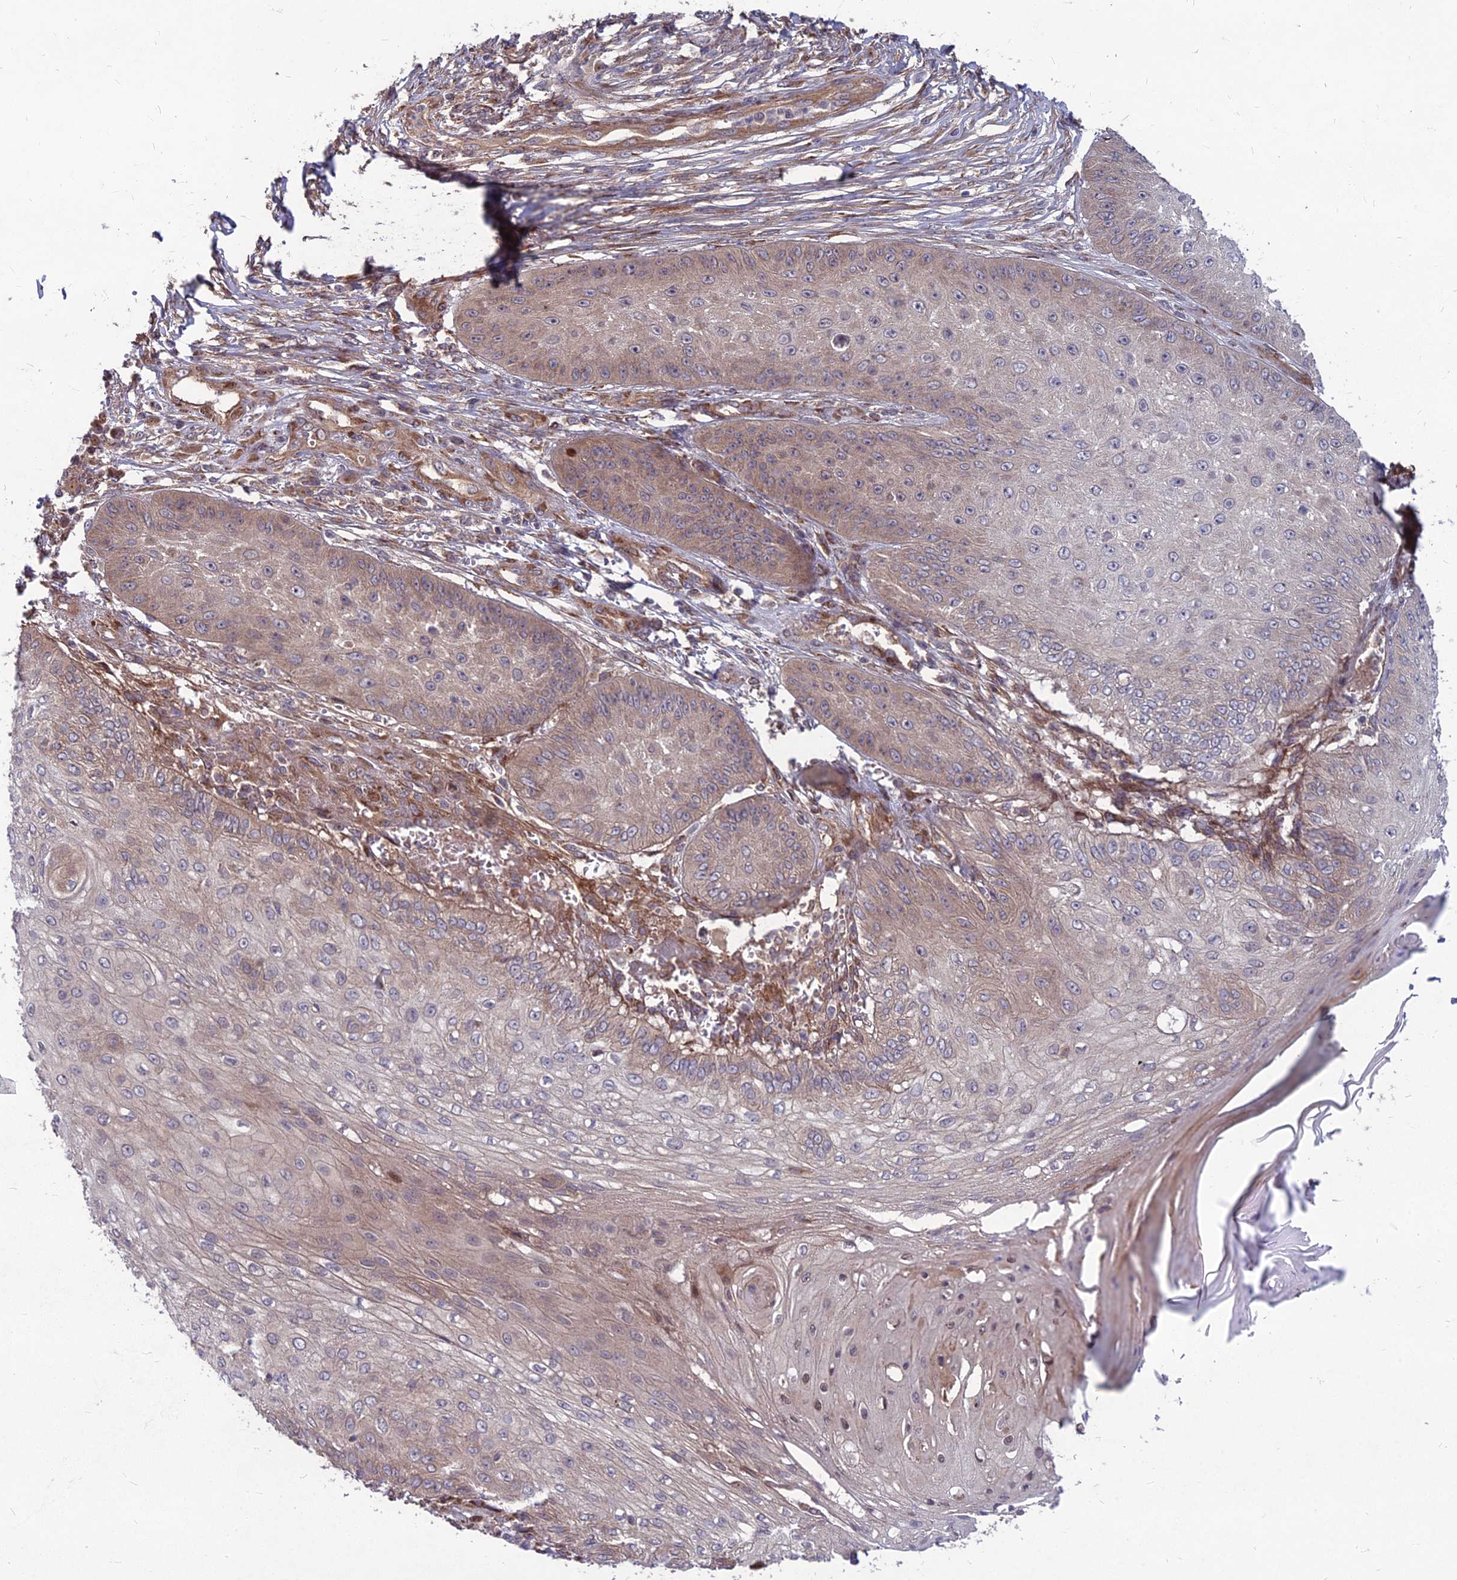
{"staining": {"intensity": "weak", "quantity": "<25%", "location": "cytoplasmic/membranous"}, "tissue": "skin cancer", "cell_type": "Tumor cells", "image_type": "cancer", "snomed": [{"axis": "morphology", "description": "Squamous cell carcinoma, NOS"}, {"axis": "topography", "description": "Skin"}], "caption": "Immunohistochemical staining of skin squamous cell carcinoma reveals no significant expression in tumor cells.", "gene": "MFSD8", "patient": {"sex": "male", "age": 70}}